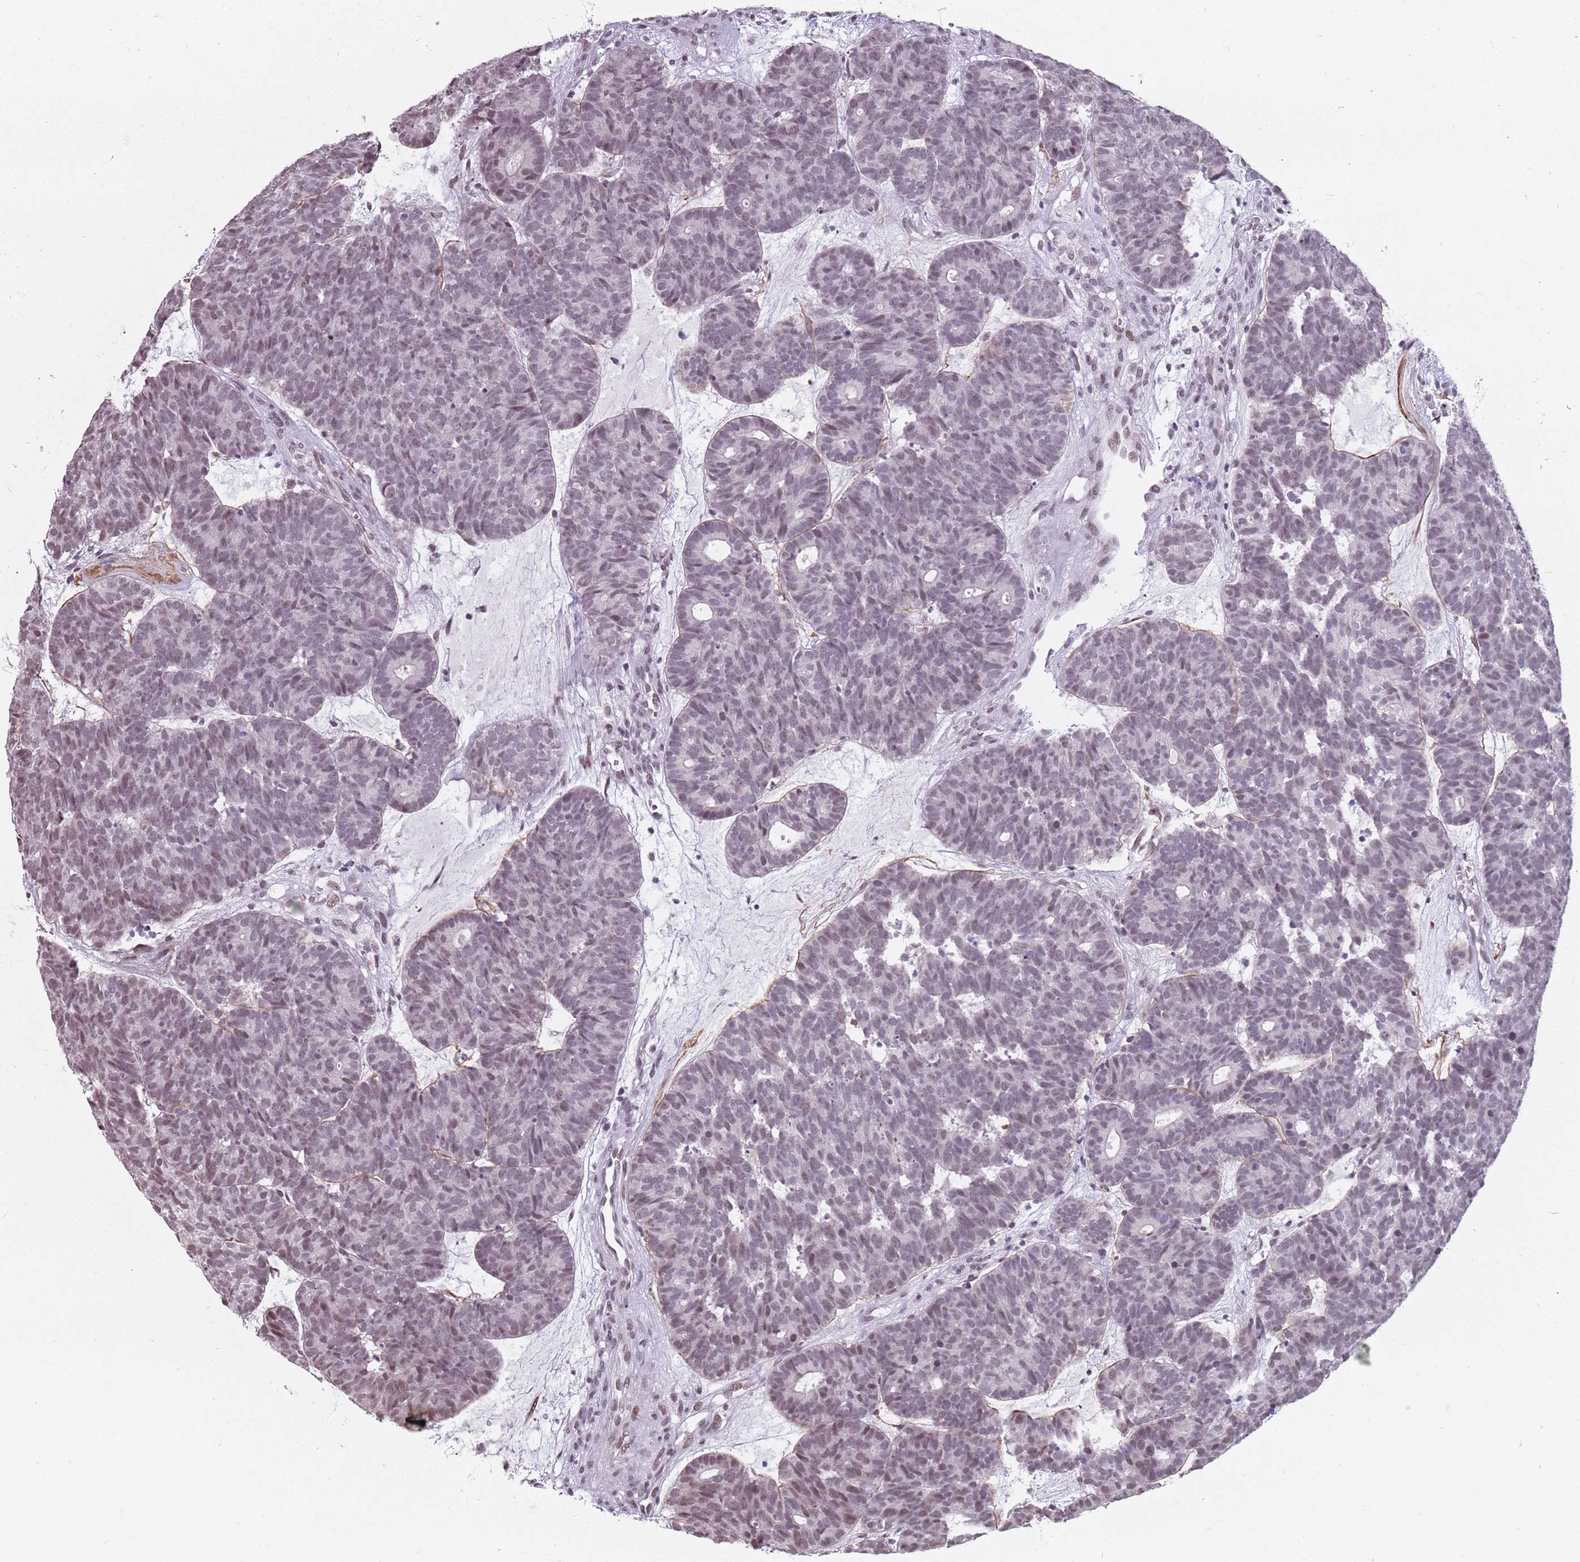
{"staining": {"intensity": "weak", "quantity": "25%-75%", "location": "nuclear"}, "tissue": "head and neck cancer", "cell_type": "Tumor cells", "image_type": "cancer", "snomed": [{"axis": "morphology", "description": "Adenocarcinoma, NOS"}, {"axis": "topography", "description": "Head-Neck"}], "caption": "Protein staining by immunohistochemistry (IHC) demonstrates weak nuclear positivity in about 25%-75% of tumor cells in adenocarcinoma (head and neck).", "gene": "PTCHD1", "patient": {"sex": "female", "age": 81}}